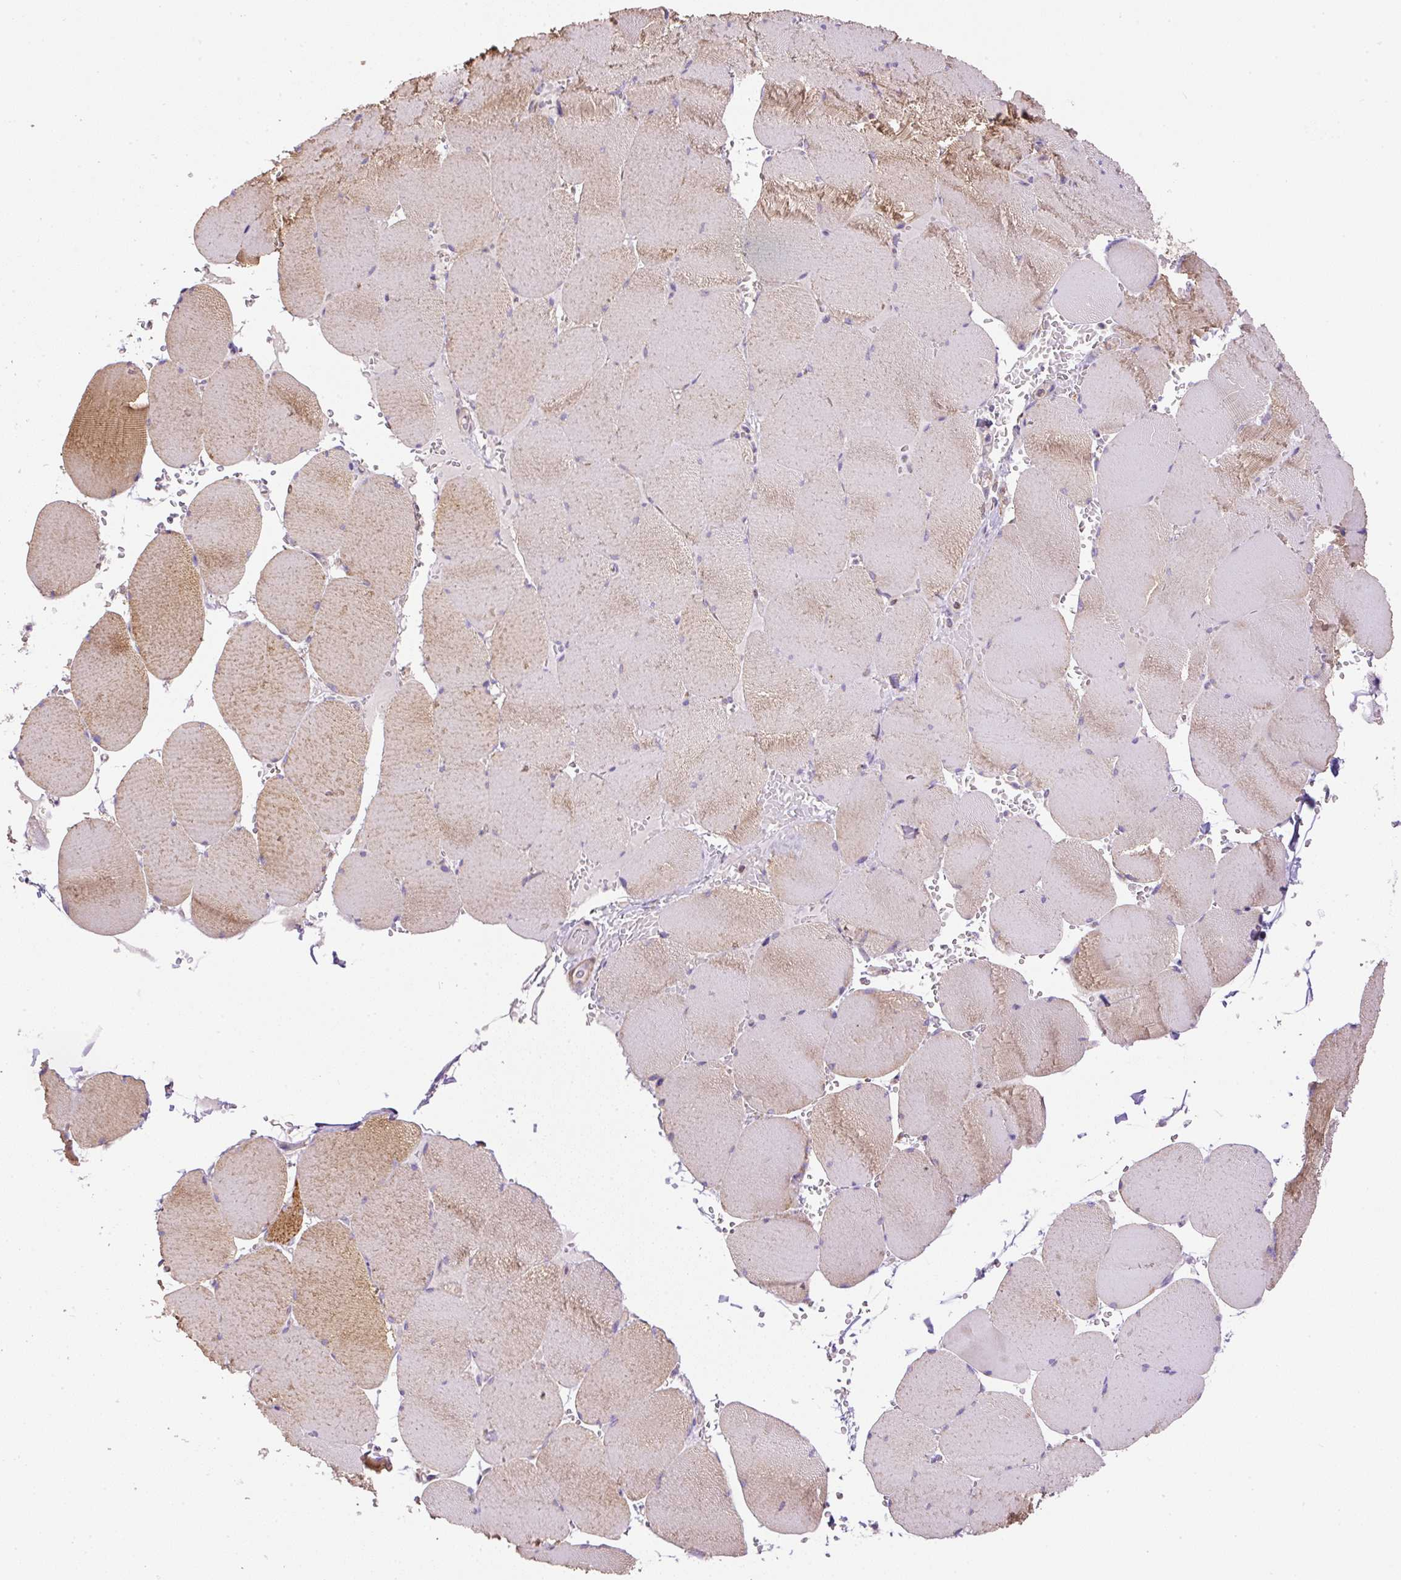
{"staining": {"intensity": "moderate", "quantity": "25%-75%", "location": "cytoplasmic/membranous"}, "tissue": "skeletal muscle", "cell_type": "Myocytes", "image_type": "normal", "snomed": [{"axis": "morphology", "description": "Normal tissue, NOS"}, {"axis": "topography", "description": "Skeletal muscle"}, {"axis": "topography", "description": "Head-Neck"}], "caption": "Immunohistochemical staining of unremarkable human skeletal muscle shows moderate cytoplasmic/membranous protein positivity in about 25%-75% of myocytes.", "gene": "NDUFAF2", "patient": {"sex": "male", "age": 66}}